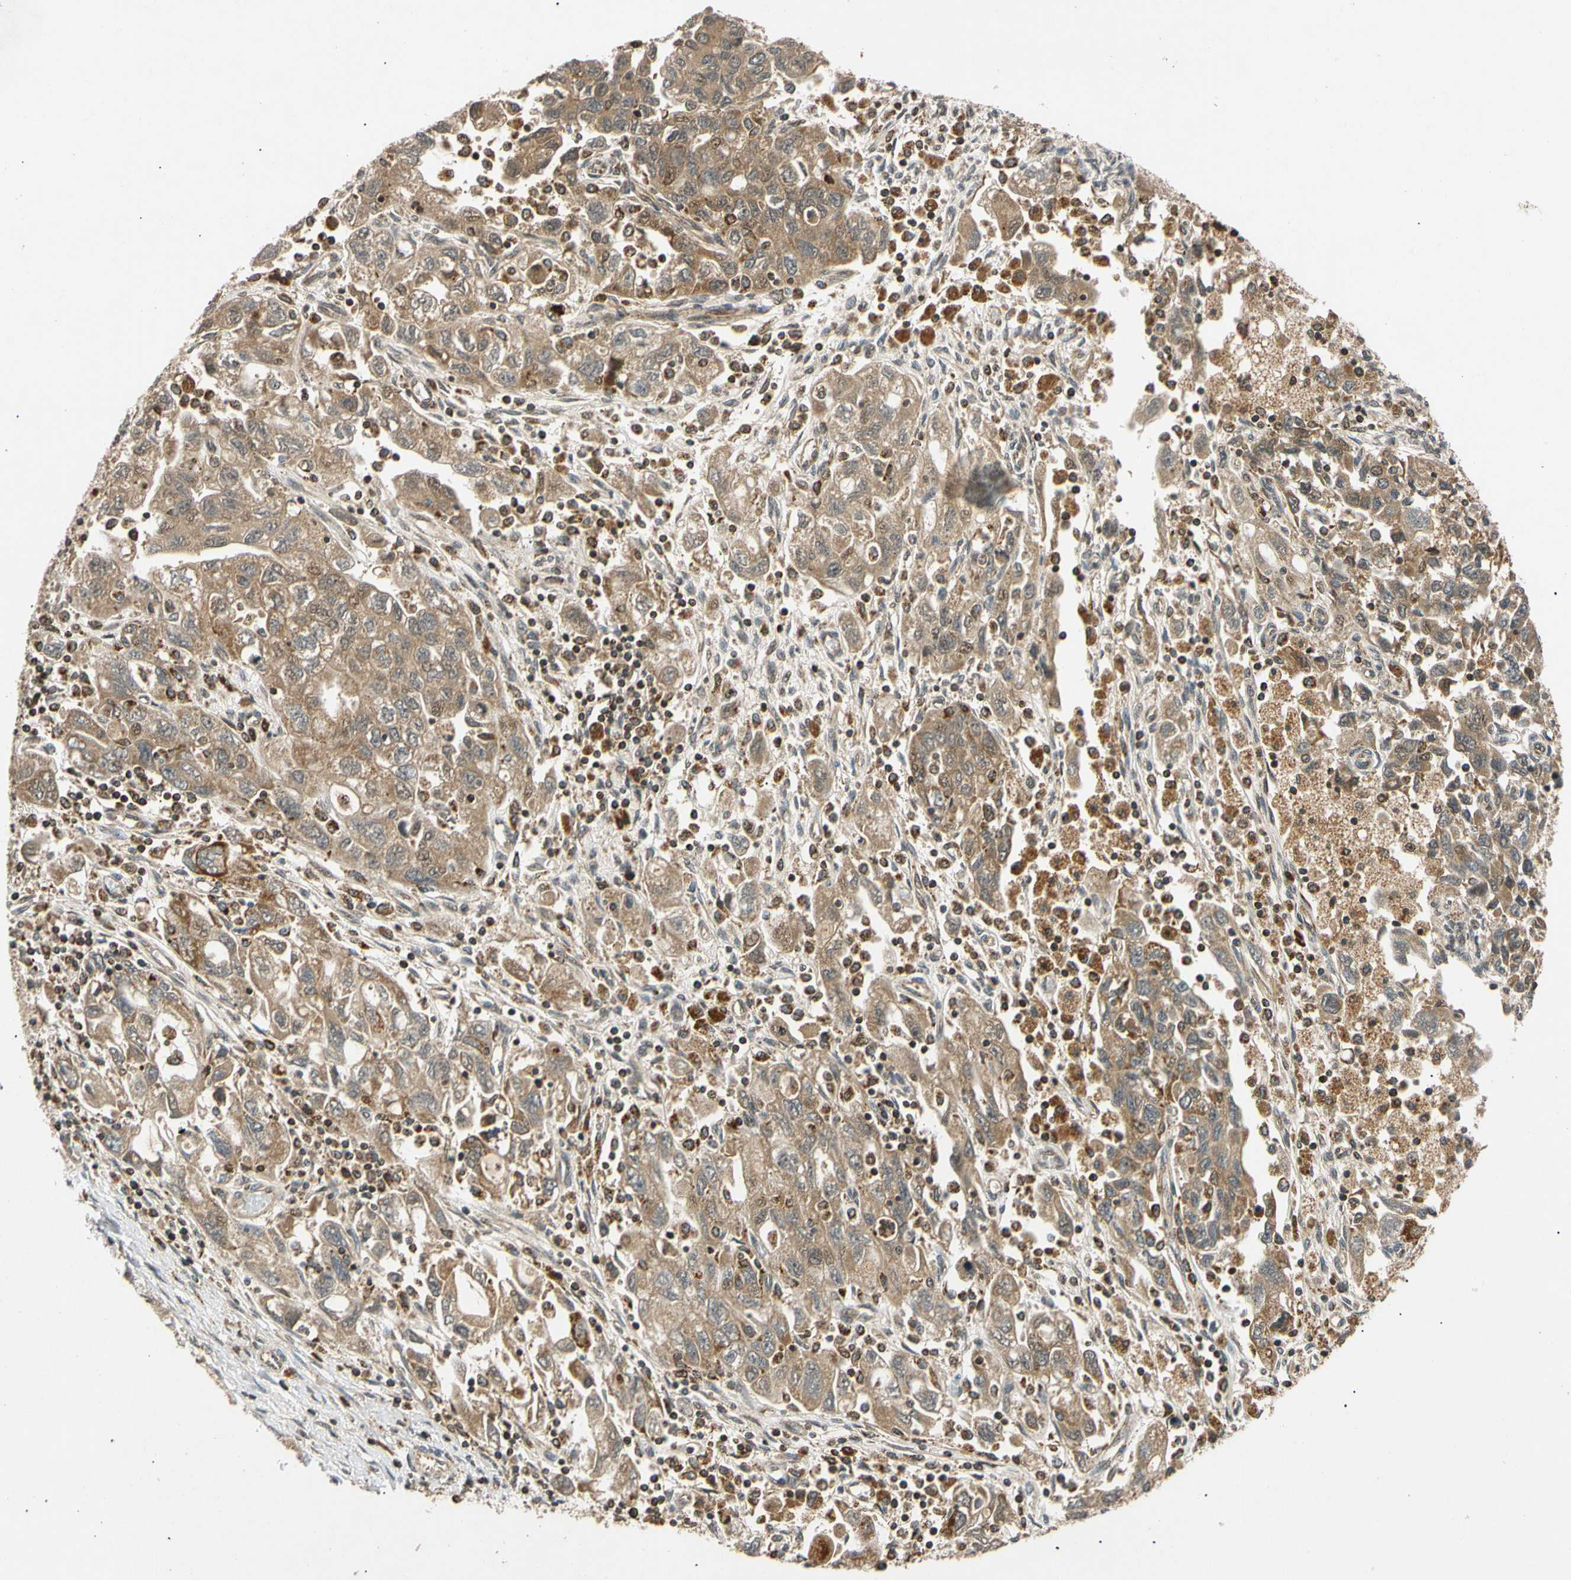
{"staining": {"intensity": "strong", "quantity": ">75%", "location": "cytoplasmic/membranous"}, "tissue": "ovarian cancer", "cell_type": "Tumor cells", "image_type": "cancer", "snomed": [{"axis": "morphology", "description": "Carcinoma, NOS"}, {"axis": "morphology", "description": "Cystadenocarcinoma, serous, NOS"}, {"axis": "topography", "description": "Ovary"}], "caption": "Protein expression analysis of ovarian cancer demonstrates strong cytoplasmic/membranous positivity in approximately >75% of tumor cells.", "gene": "MRPS22", "patient": {"sex": "female", "age": 69}}